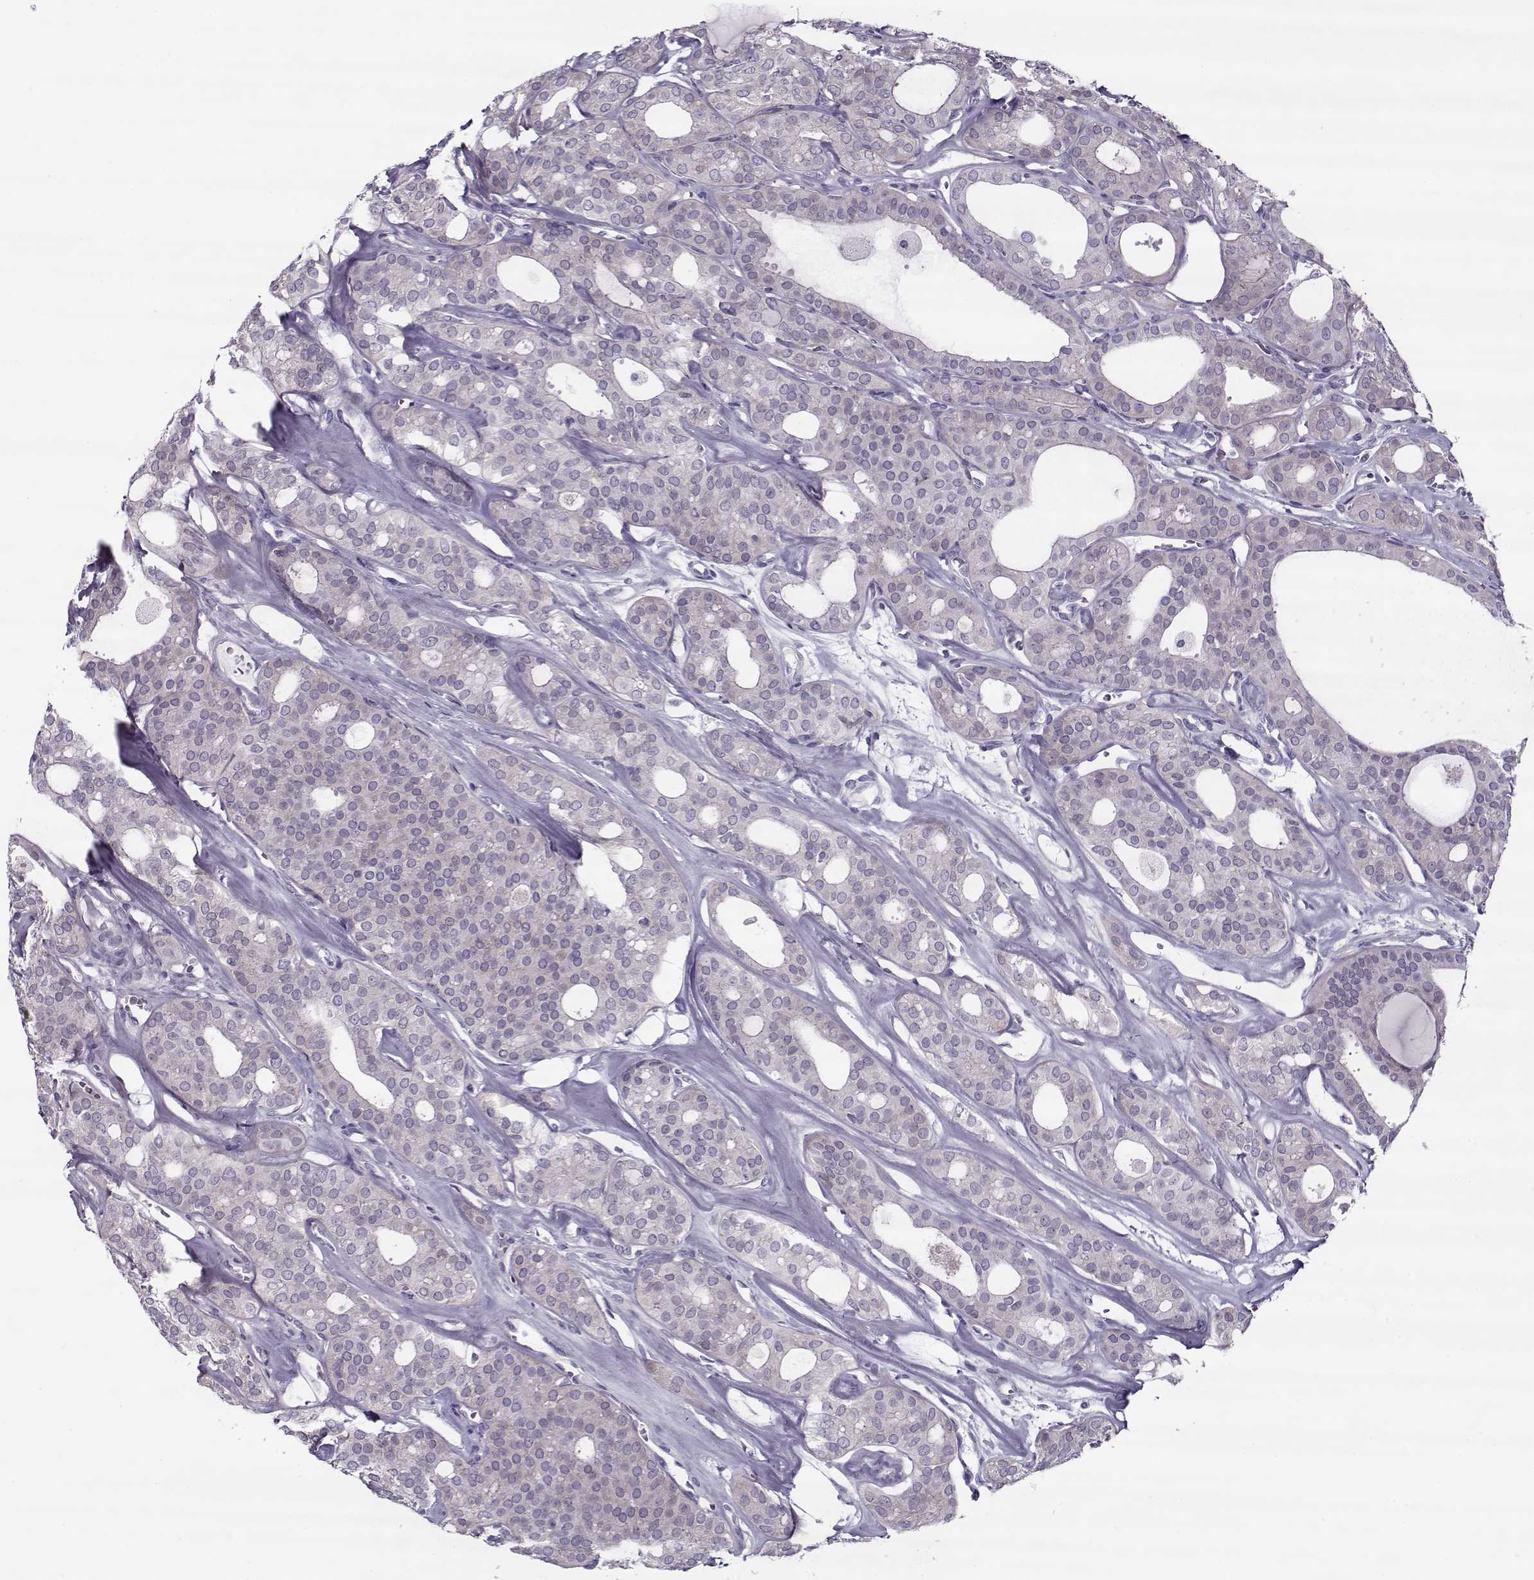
{"staining": {"intensity": "negative", "quantity": "none", "location": "none"}, "tissue": "thyroid cancer", "cell_type": "Tumor cells", "image_type": "cancer", "snomed": [{"axis": "morphology", "description": "Follicular adenoma carcinoma, NOS"}, {"axis": "topography", "description": "Thyroid gland"}], "caption": "High power microscopy histopathology image of an IHC micrograph of thyroid follicular adenoma carcinoma, revealing no significant positivity in tumor cells. Brightfield microscopy of immunohistochemistry stained with DAB (3,3'-diaminobenzidine) (brown) and hematoxylin (blue), captured at high magnification.", "gene": "PP2D1", "patient": {"sex": "male", "age": 75}}